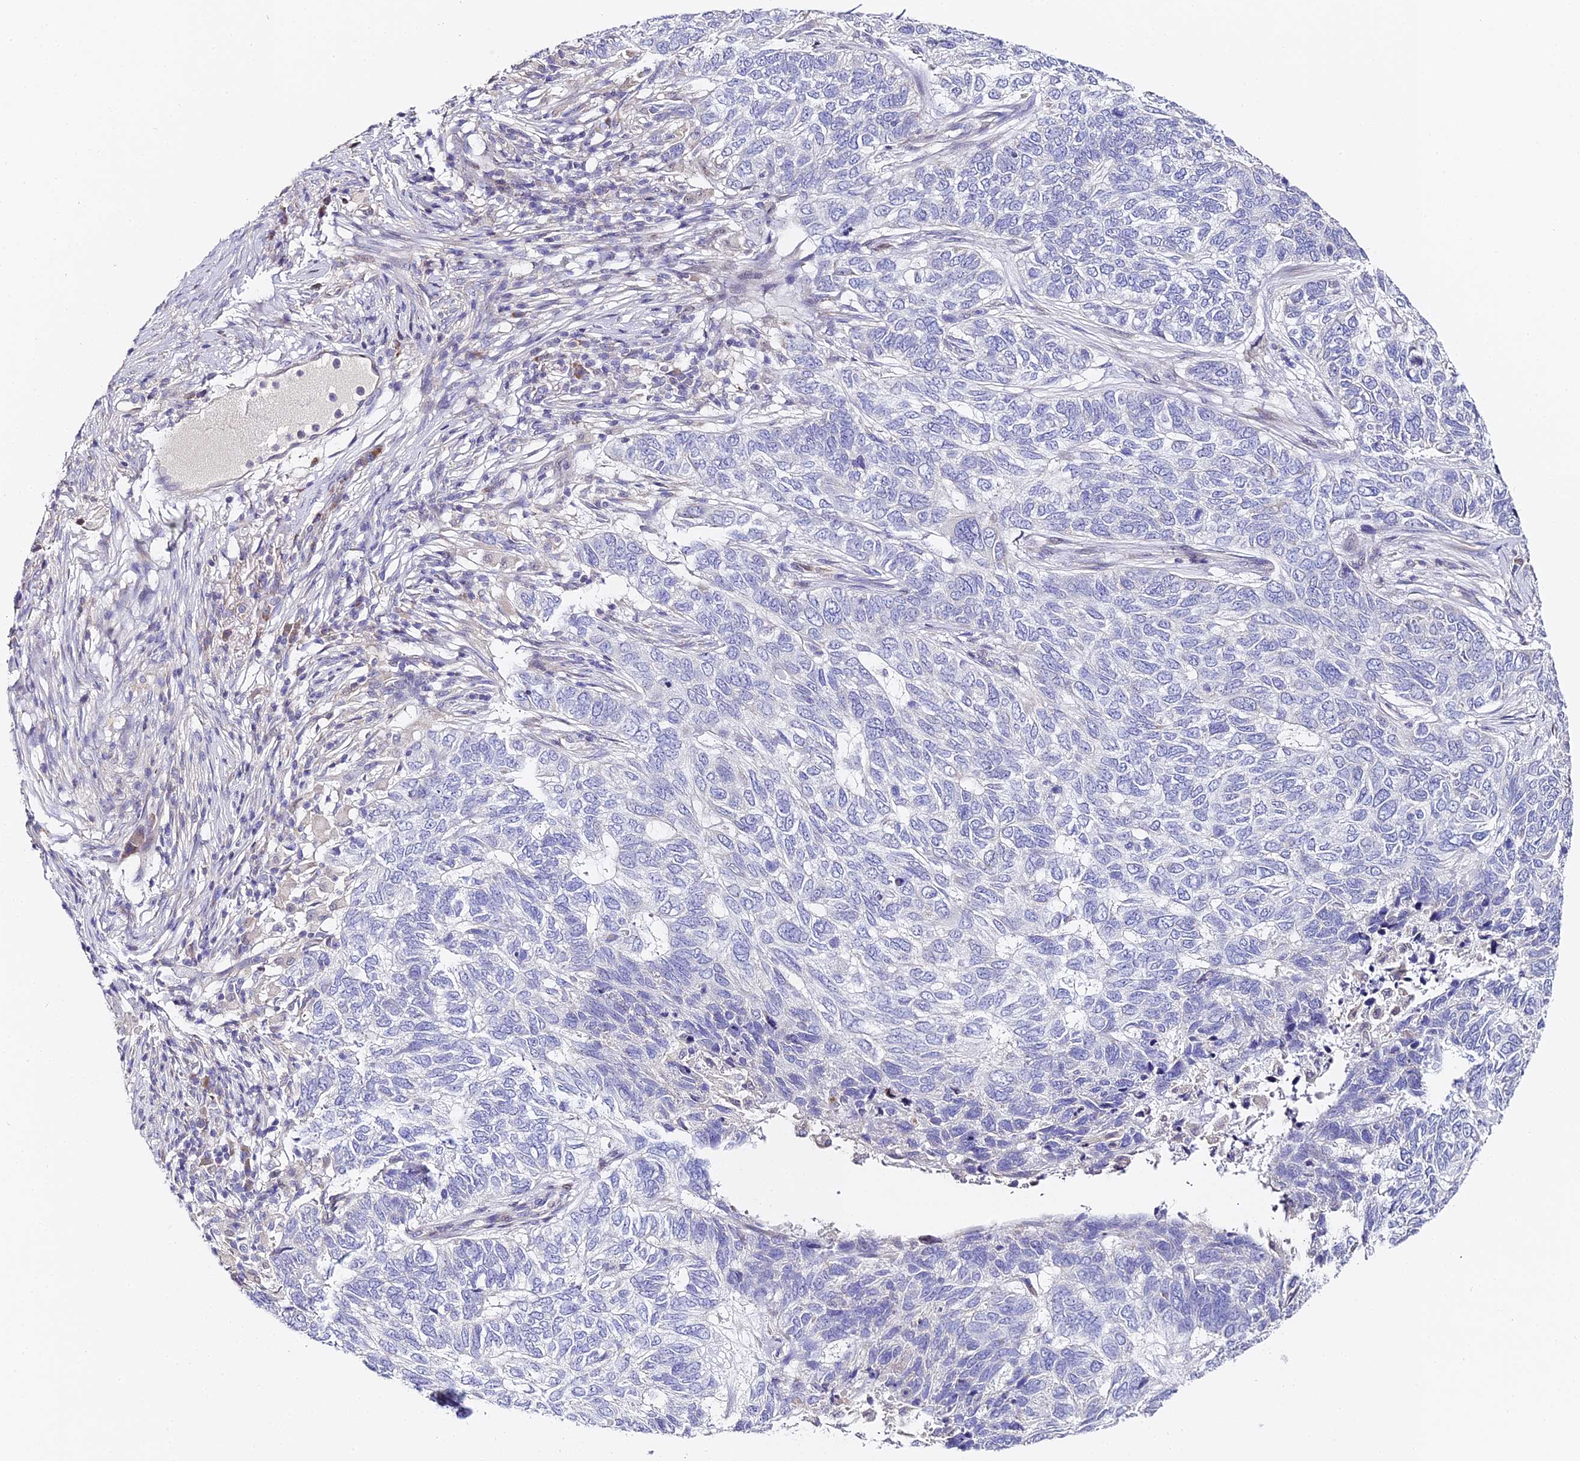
{"staining": {"intensity": "negative", "quantity": "none", "location": "none"}, "tissue": "skin cancer", "cell_type": "Tumor cells", "image_type": "cancer", "snomed": [{"axis": "morphology", "description": "Basal cell carcinoma"}, {"axis": "topography", "description": "Skin"}], "caption": "Tumor cells are negative for protein expression in human skin basal cell carcinoma. The staining is performed using DAB (3,3'-diaminobenzidine) brown chromogen with nuclei counter-stained in using hematoxylin.", "gene": "SERP1", "patient": {"sex": "female", "age": 65}}